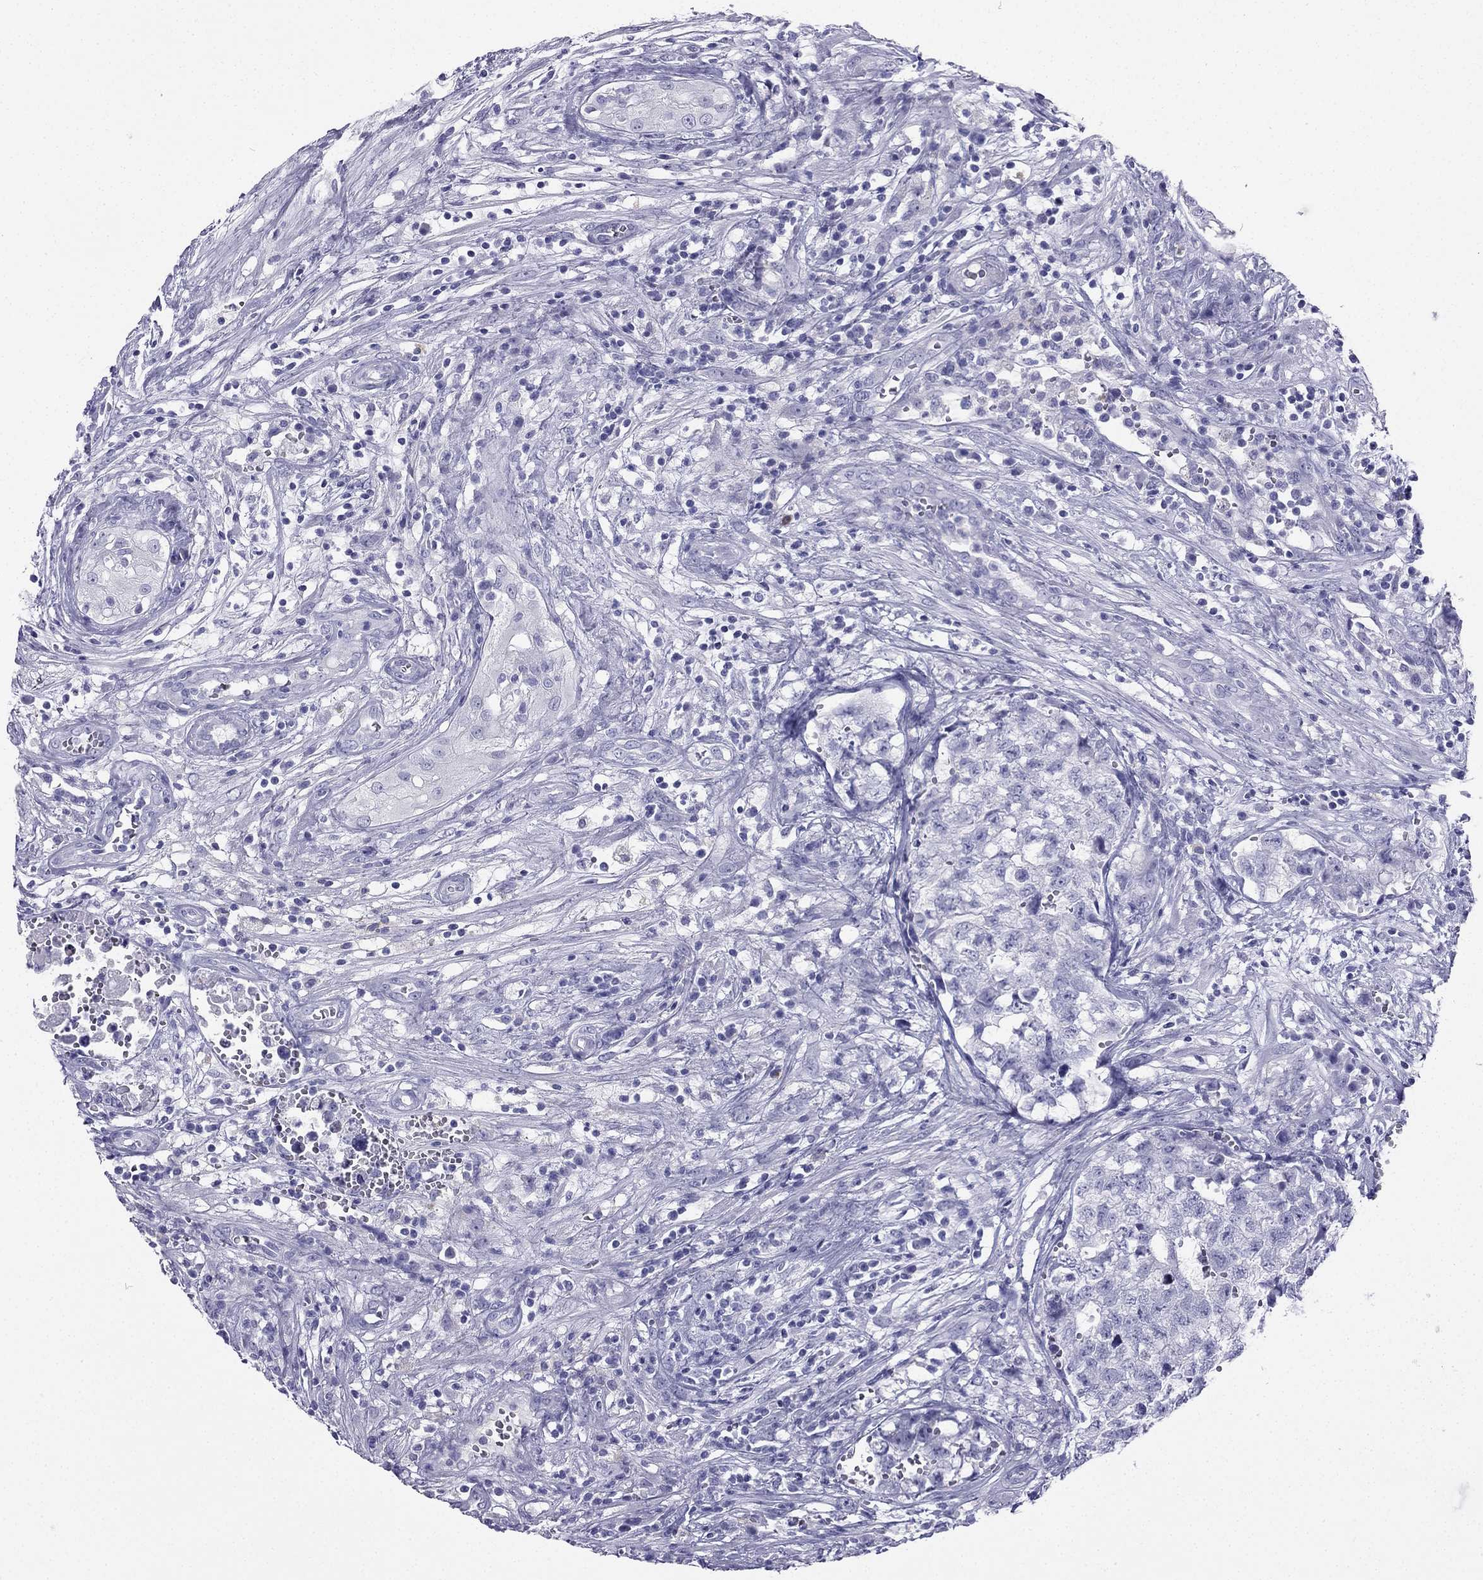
{"staining": {"intensity": "negative", "quantity": "none", "location": "none"}, "tissue": "testis cancer", "cell_type": "Tumor cells", "image_type": "cancer", "snomed": [{"axis": "morphology", "description": "Seminoma, NOS"}, {"axis": "morphology", "description": "Carcinoma, Embryonal, NOS"}, {"axis": "topography", "description": "Testis"}], "caption": "An immunohistochemistry (IHC) photomicrograph of testis seminoma is shown. There is no staining in tumor cells of testis seminoma. The staining was performed using DAB (3,3'-diaminobenzidine) to visualize the protein expression in brown, while the nuclei were stained in blue with hematoxylin (Magnification: 20x).", "gene": "SLC18A2", "patient": {"sex": "male", "age": 22}}